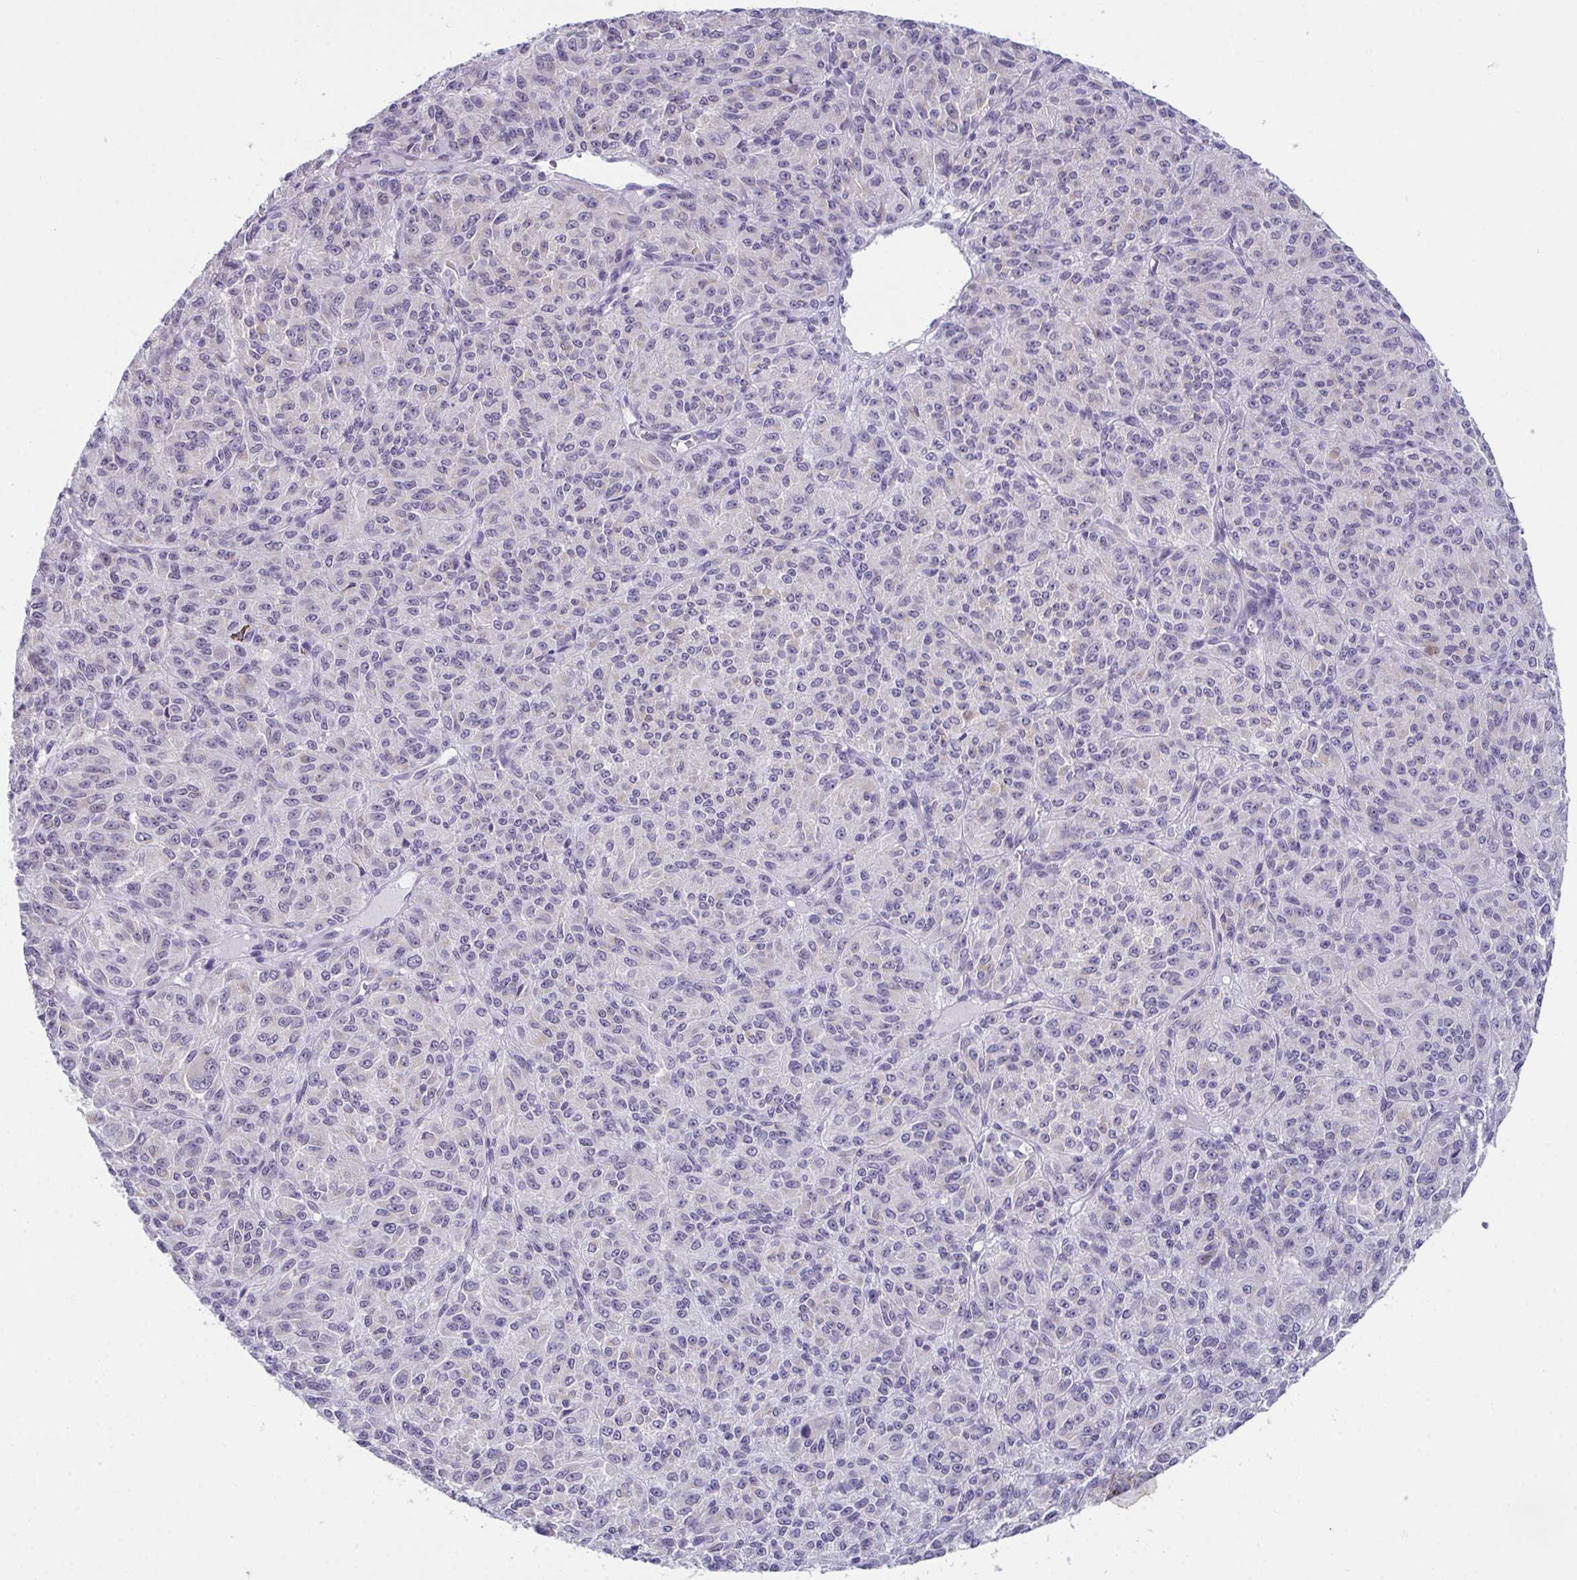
{"staining": {"intensity": "negative", "quantity": "none", "location": "none"}, "tissue": "melanoma", "cell_type": "Tumor cells", "image_type": "cancer", "snomed": [{"axis": "morphology", "description": "Malignant melanoma, Metastatic site"}, {"axis": "topography", "description": "Brain"}], "caption": "Malignant melanoma (metastatic site) was stained to show a protein in brown. There is no significant staining in tumor cells.", "gene": "ATP6V0D2", "patient": {"sex": "female", "age": 56}}